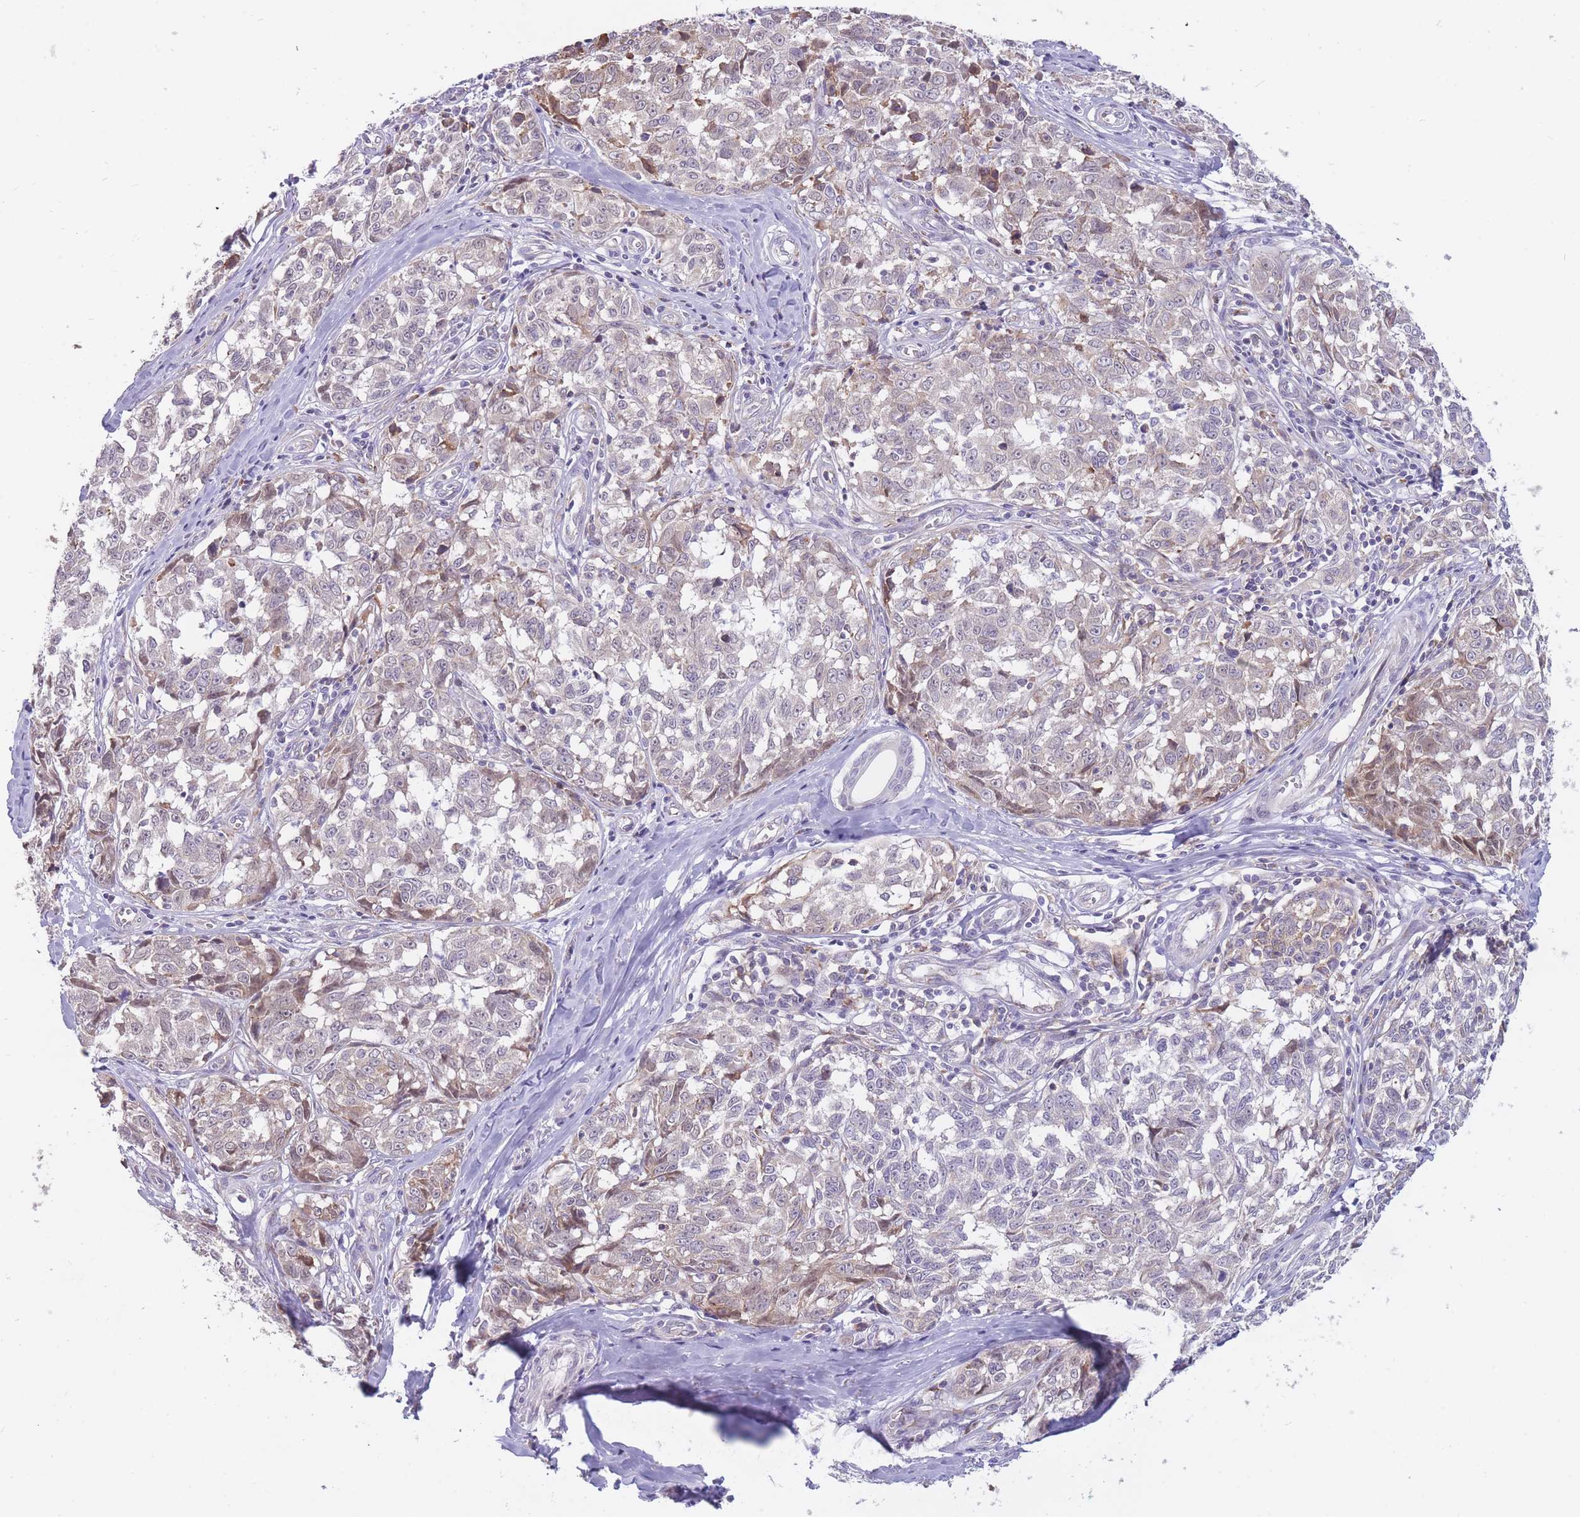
{"staining": {"intensity": "weak", "quantity": "<25%", "location": "cytoplasmic/membranous"}, "tissue": "melanoma", "cell_type": "Tumor cells", "image_type": "cancer", "snomed": [{"axis": "morphology", "description": "Normal tissue, NOS"}, {"axis": "morphology", "description": "Malignant melanoma, NOS"}, {"axis": "topography", "description": "Skin"}], "caption": "Immunohistochemistry image of human melanoma stained for a protein (brown), which displays no positivity in tumor cells. Nuclei are stained in blue.", "gene": "TRAPPC5", "patient": {"sex": "female", "age": 64}}